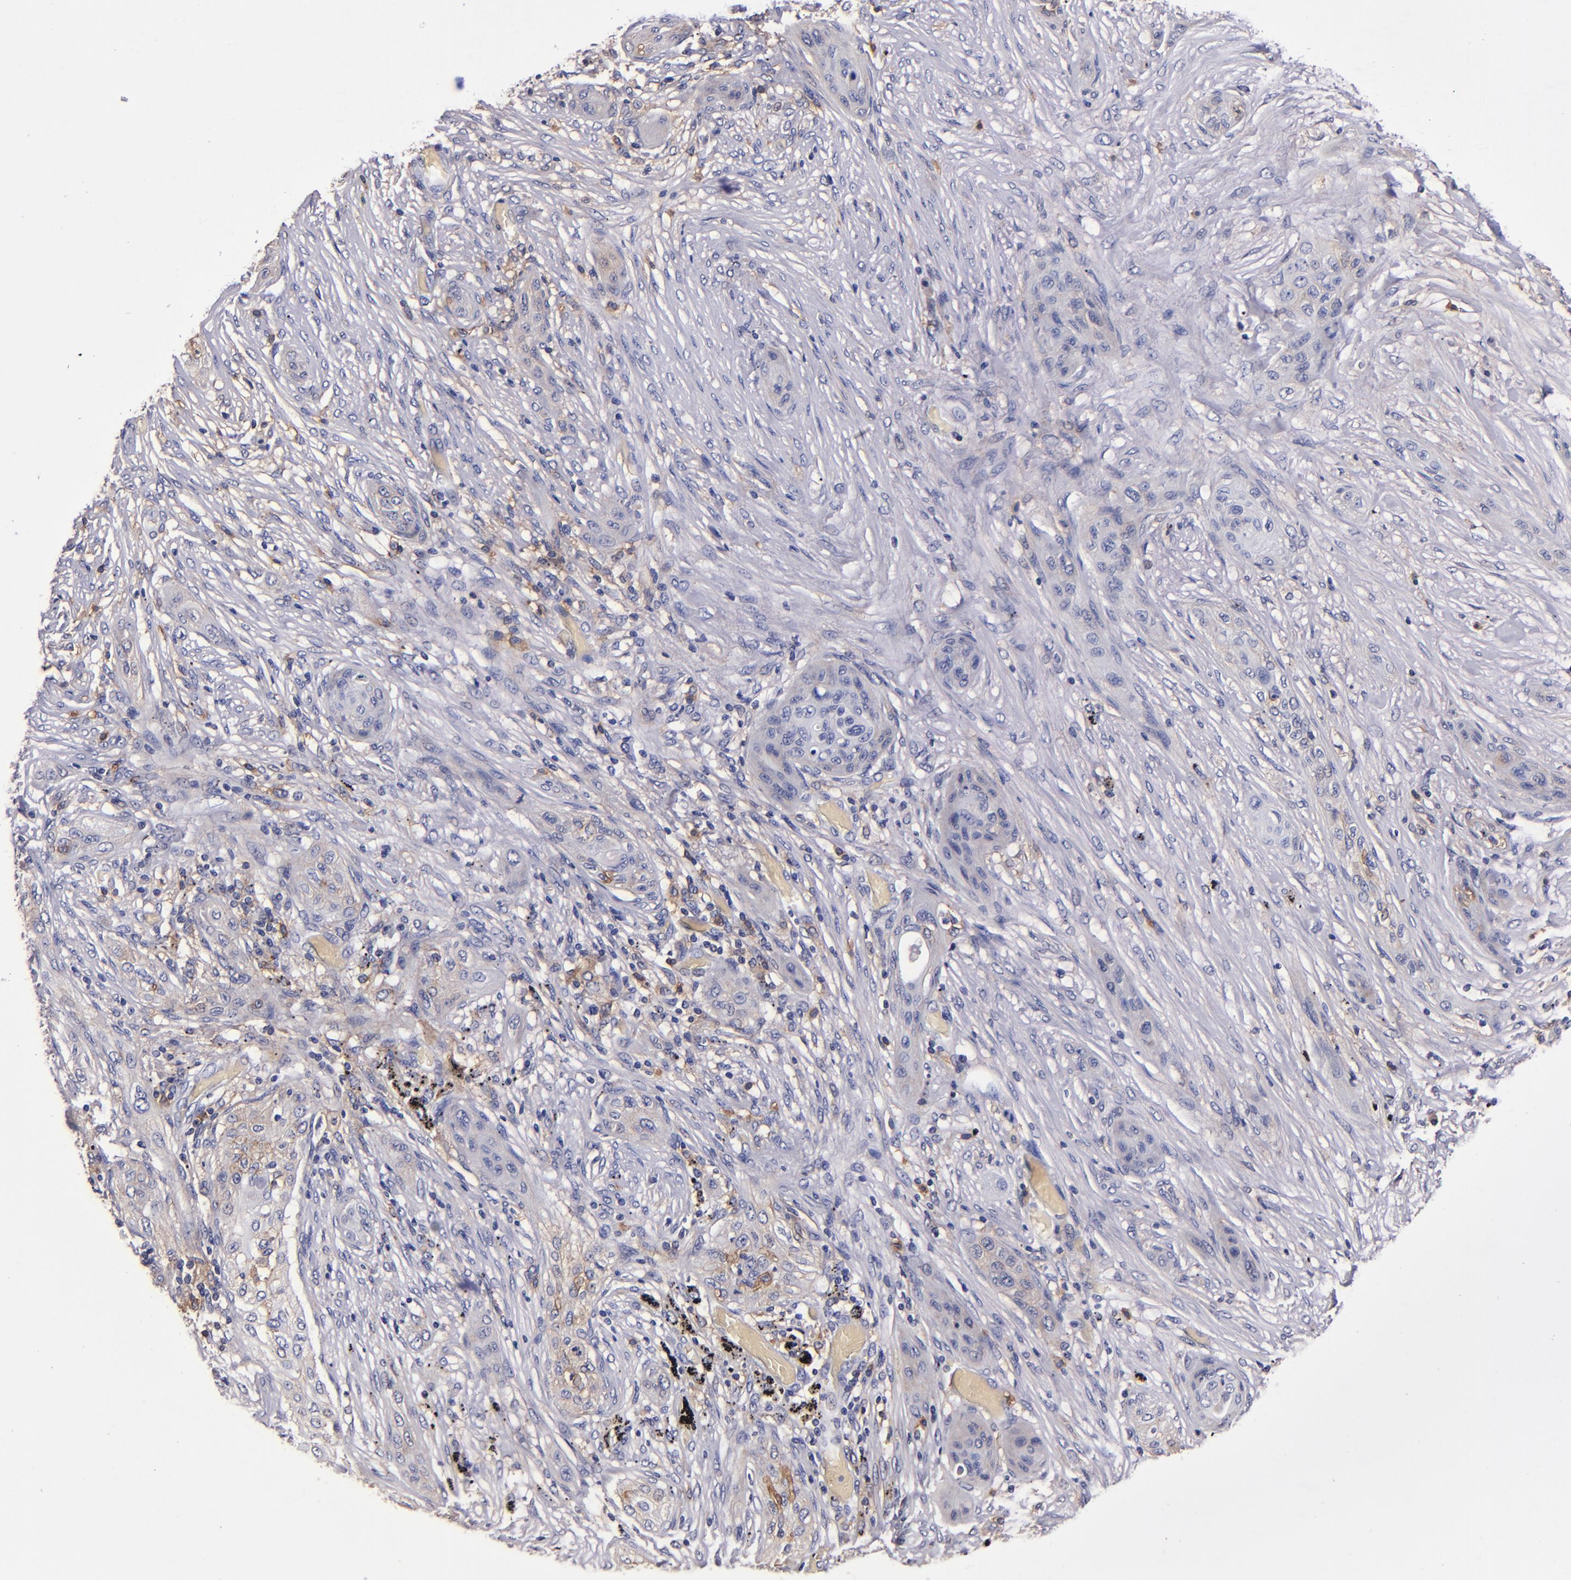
{"staining": {"intensity": "moderate", "quantity": "<25%", "location": "cytoplasmic/membranous"}, "tissue": "lung cancer", "cell_type": "Tumor cells", "image_type": "cancer", "snomed": [{"axis": "morphology", "description": "Squamous cell carcinoma, NOS"}, {"axis": "topography", "description": "Lung"}], "caption": "Squamous cell carcinoma (lung) stained for a protein (brown) shows moderate cytoplasmic/membranous positive expression in approximately <25% of tumor cells.", "gene": "SIRPA", "patient": {"sex": "female", "age": 47}}